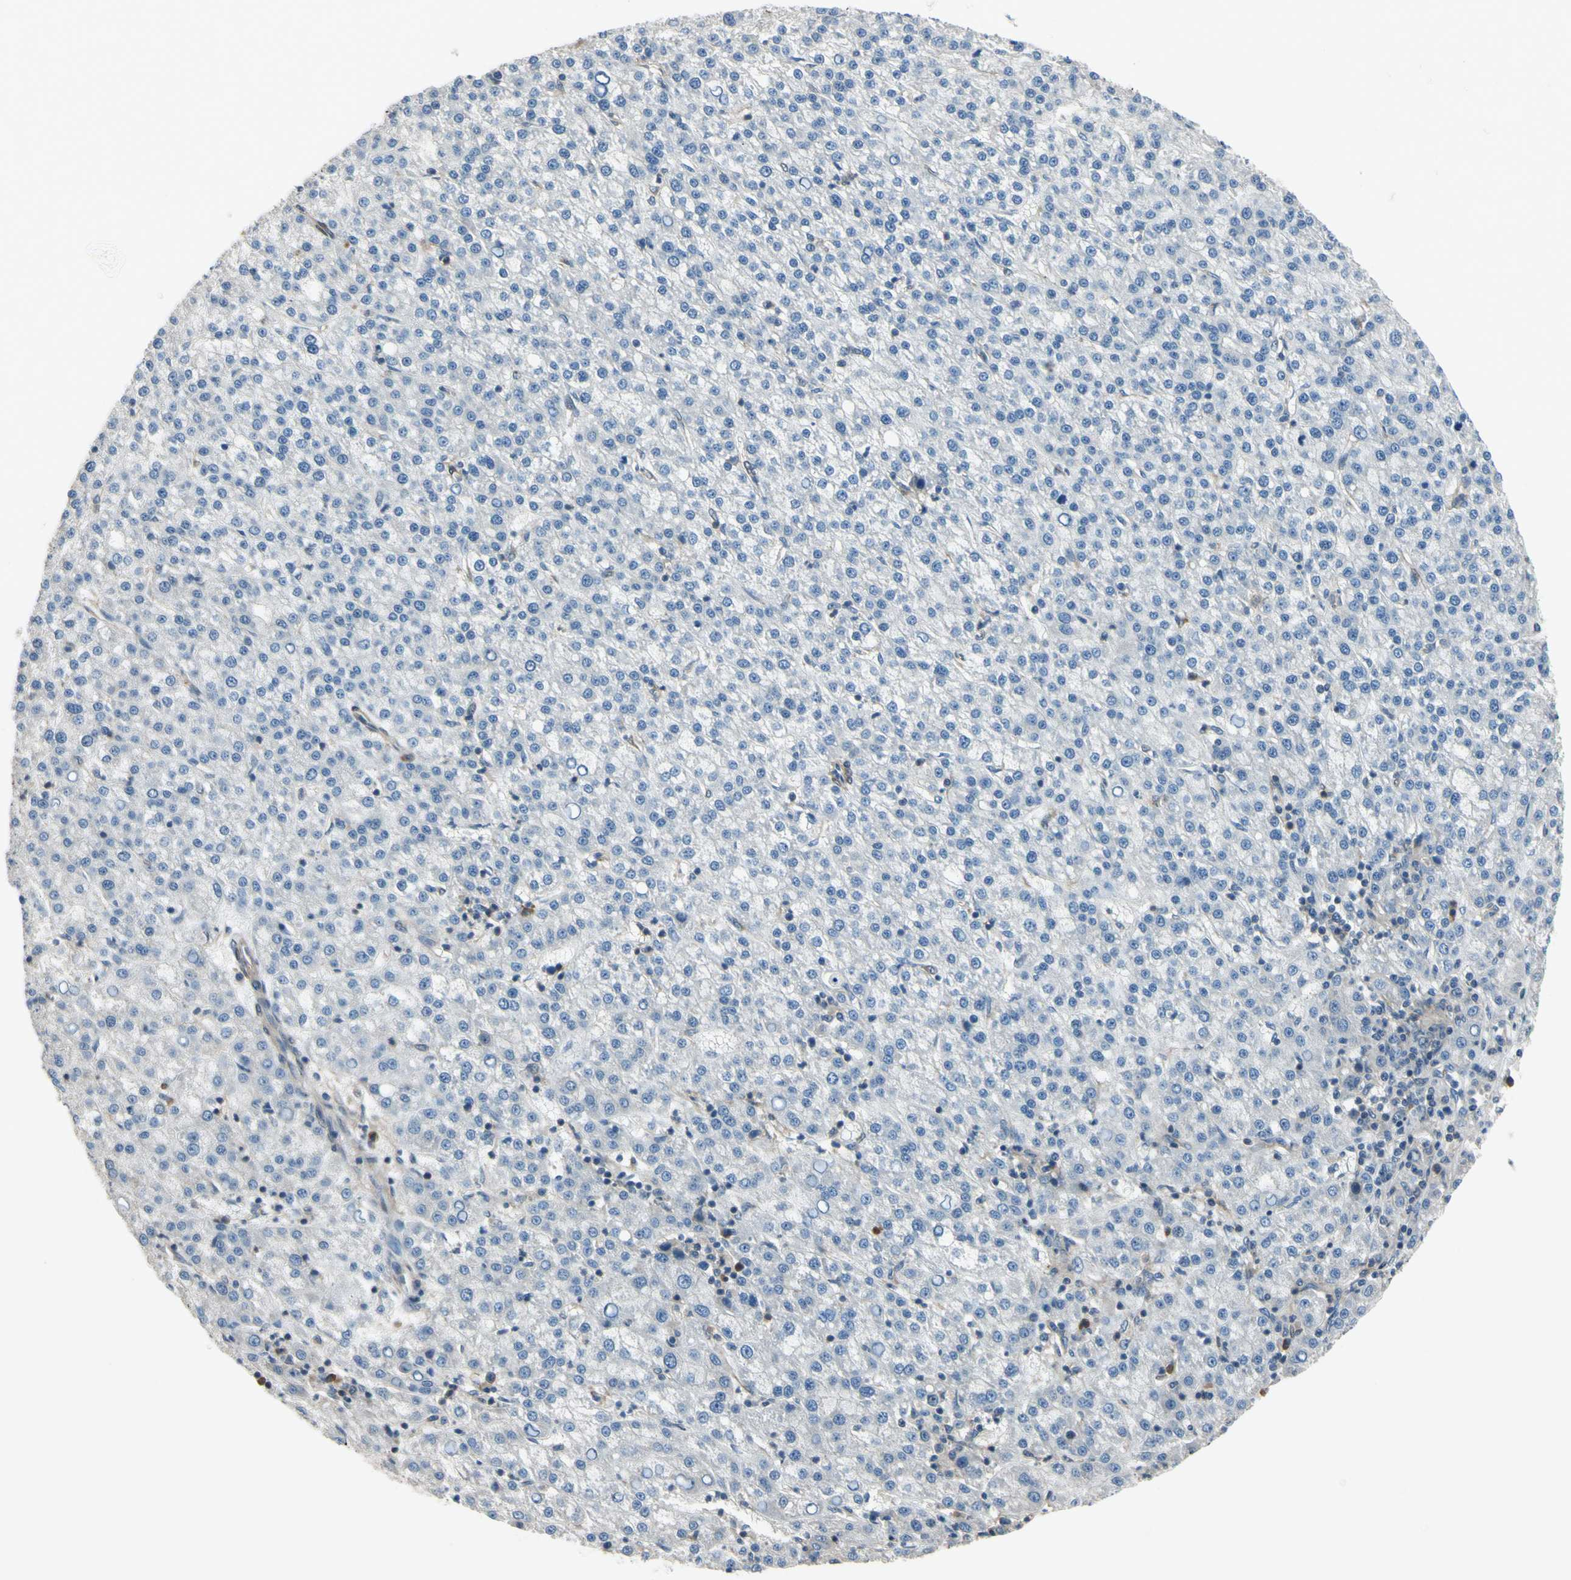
{"staining": {"intensity": "negative", "quantity": "none", "location": "none"}, "tissue": "liver cancer", "cell_type": "Tumor cells", "image_type": "cancer", "snomed": [{"axis": "morphology", "description": "Carcinoma, Hepatocellular, NOS"}, {"axis": "topography", "description": "Liver"}], "caption": "IHC of liver hepatocellular carcinoma demonstrates no positivity in tumor cells.", "gene": "RASGRF1", "patient": {"sex": "female", "age": 58}}